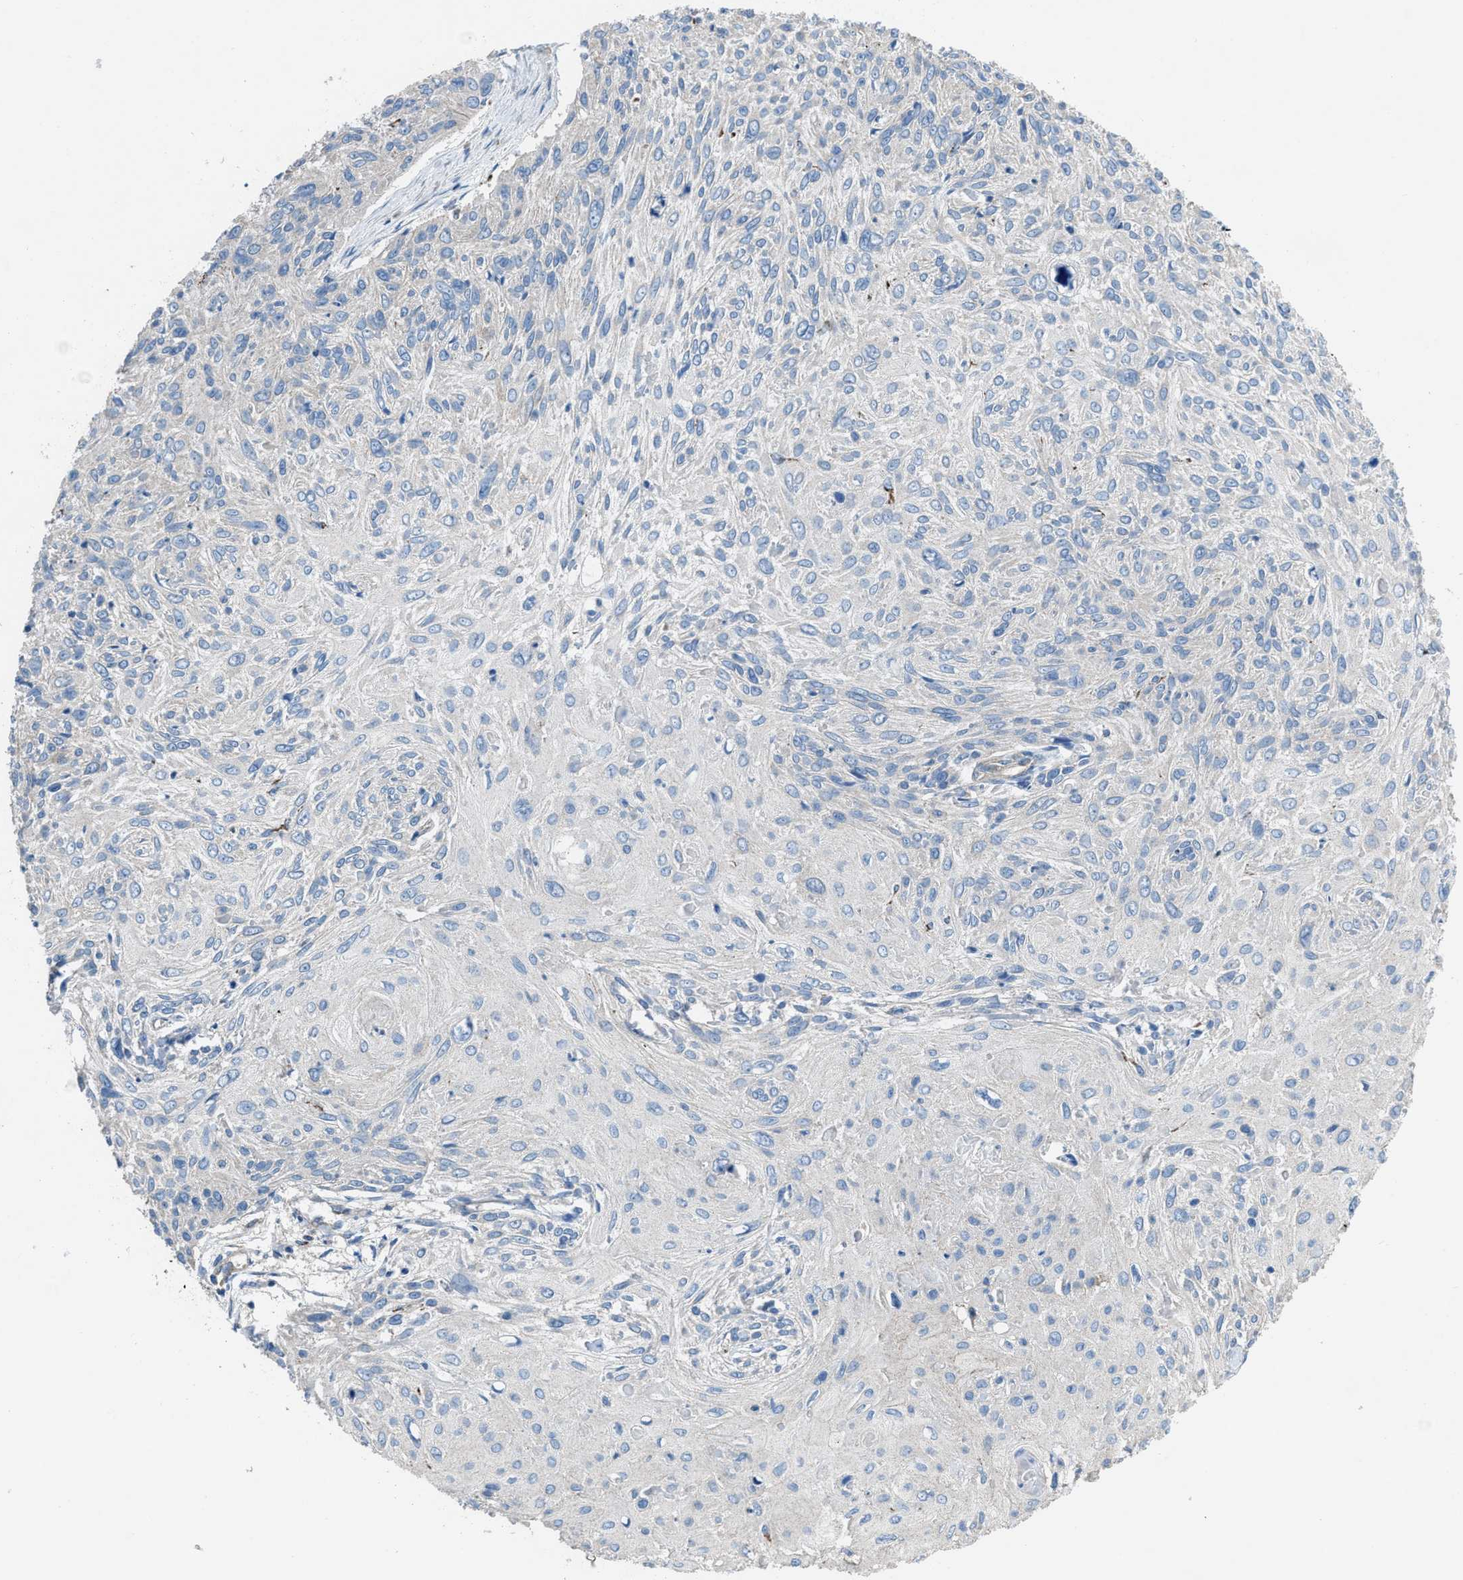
{"staining": {"intensity": "negative", "quantity": "none", "location": "none"}, "tissue": "cervical cancer", "cell_type": "Tumor cells", "image_type": "cancer", "snomed": [{"axis": "morphology", "description": "Squamous cell carcinoma, NOS"}, {"axis": "topography", "description": "Cervix"}], "caption": "Tumor cells are negative for protein expression in human squamous cell carcinoma (cervical).", "gene": "DOLPP1", "patient": {"sex": "female", "age": 51}}